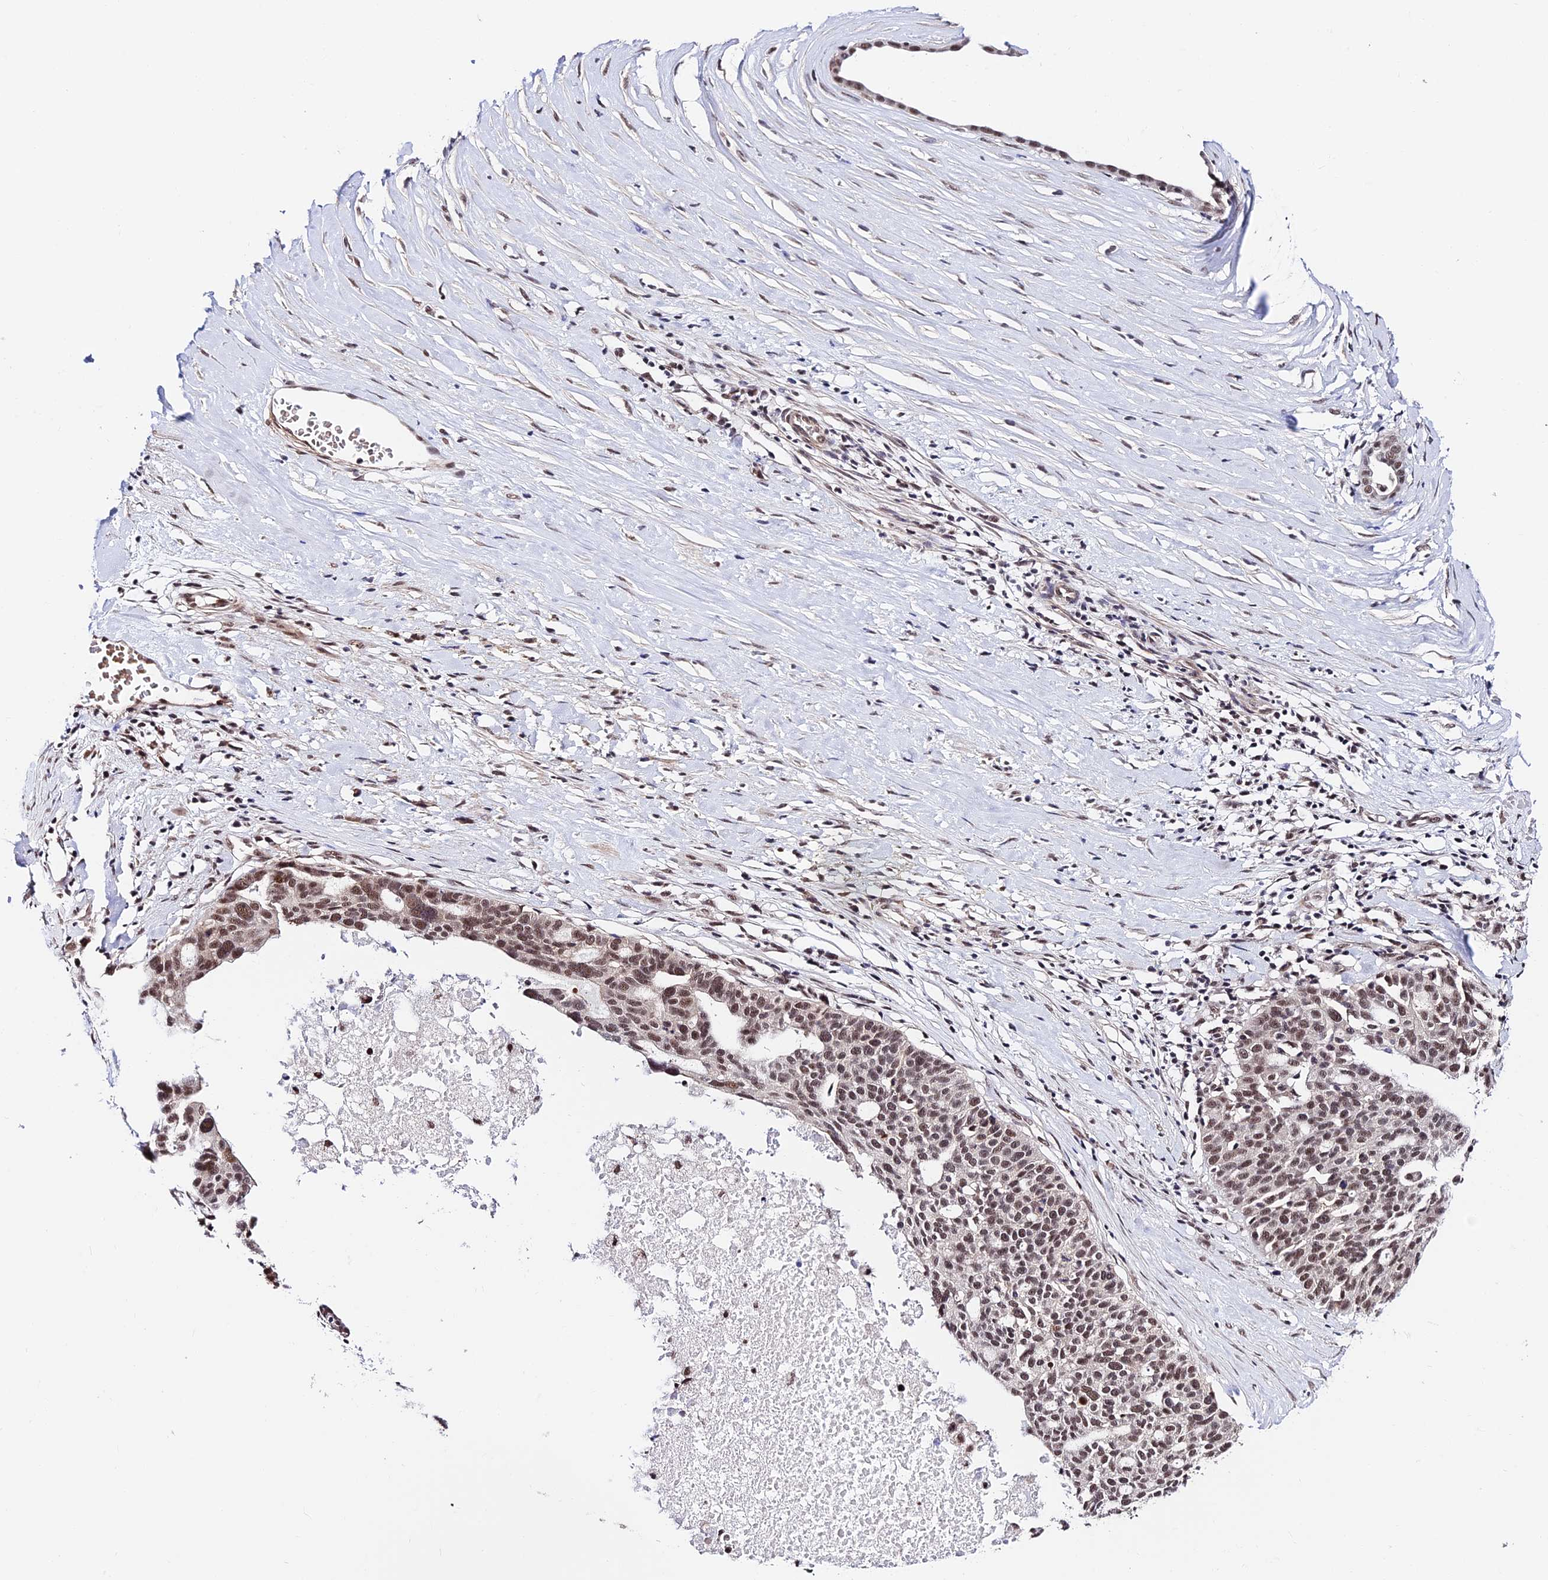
{"staining": {"intensity": "moderate", "quantity": ">75%", "location": "nuclear"}, "tissue": "ovarian cancer", "cell_type": "Tumor cells", "image_type": "cancer", "snomed": [{"axis": "morphology", "description": "Cystadenocarcinoma, serous, NOS"}, {"axis": "topography", "description": "Ovary"}], "caption": "Immunohistochemical staining of ovarian cancer (serous cystadenocarcinoma) reveals moderate nuclear protein positivity in approximately >75% of tumor cells.", "gene": "RBM42", "patient": {"sex": "female", "age": 59}}